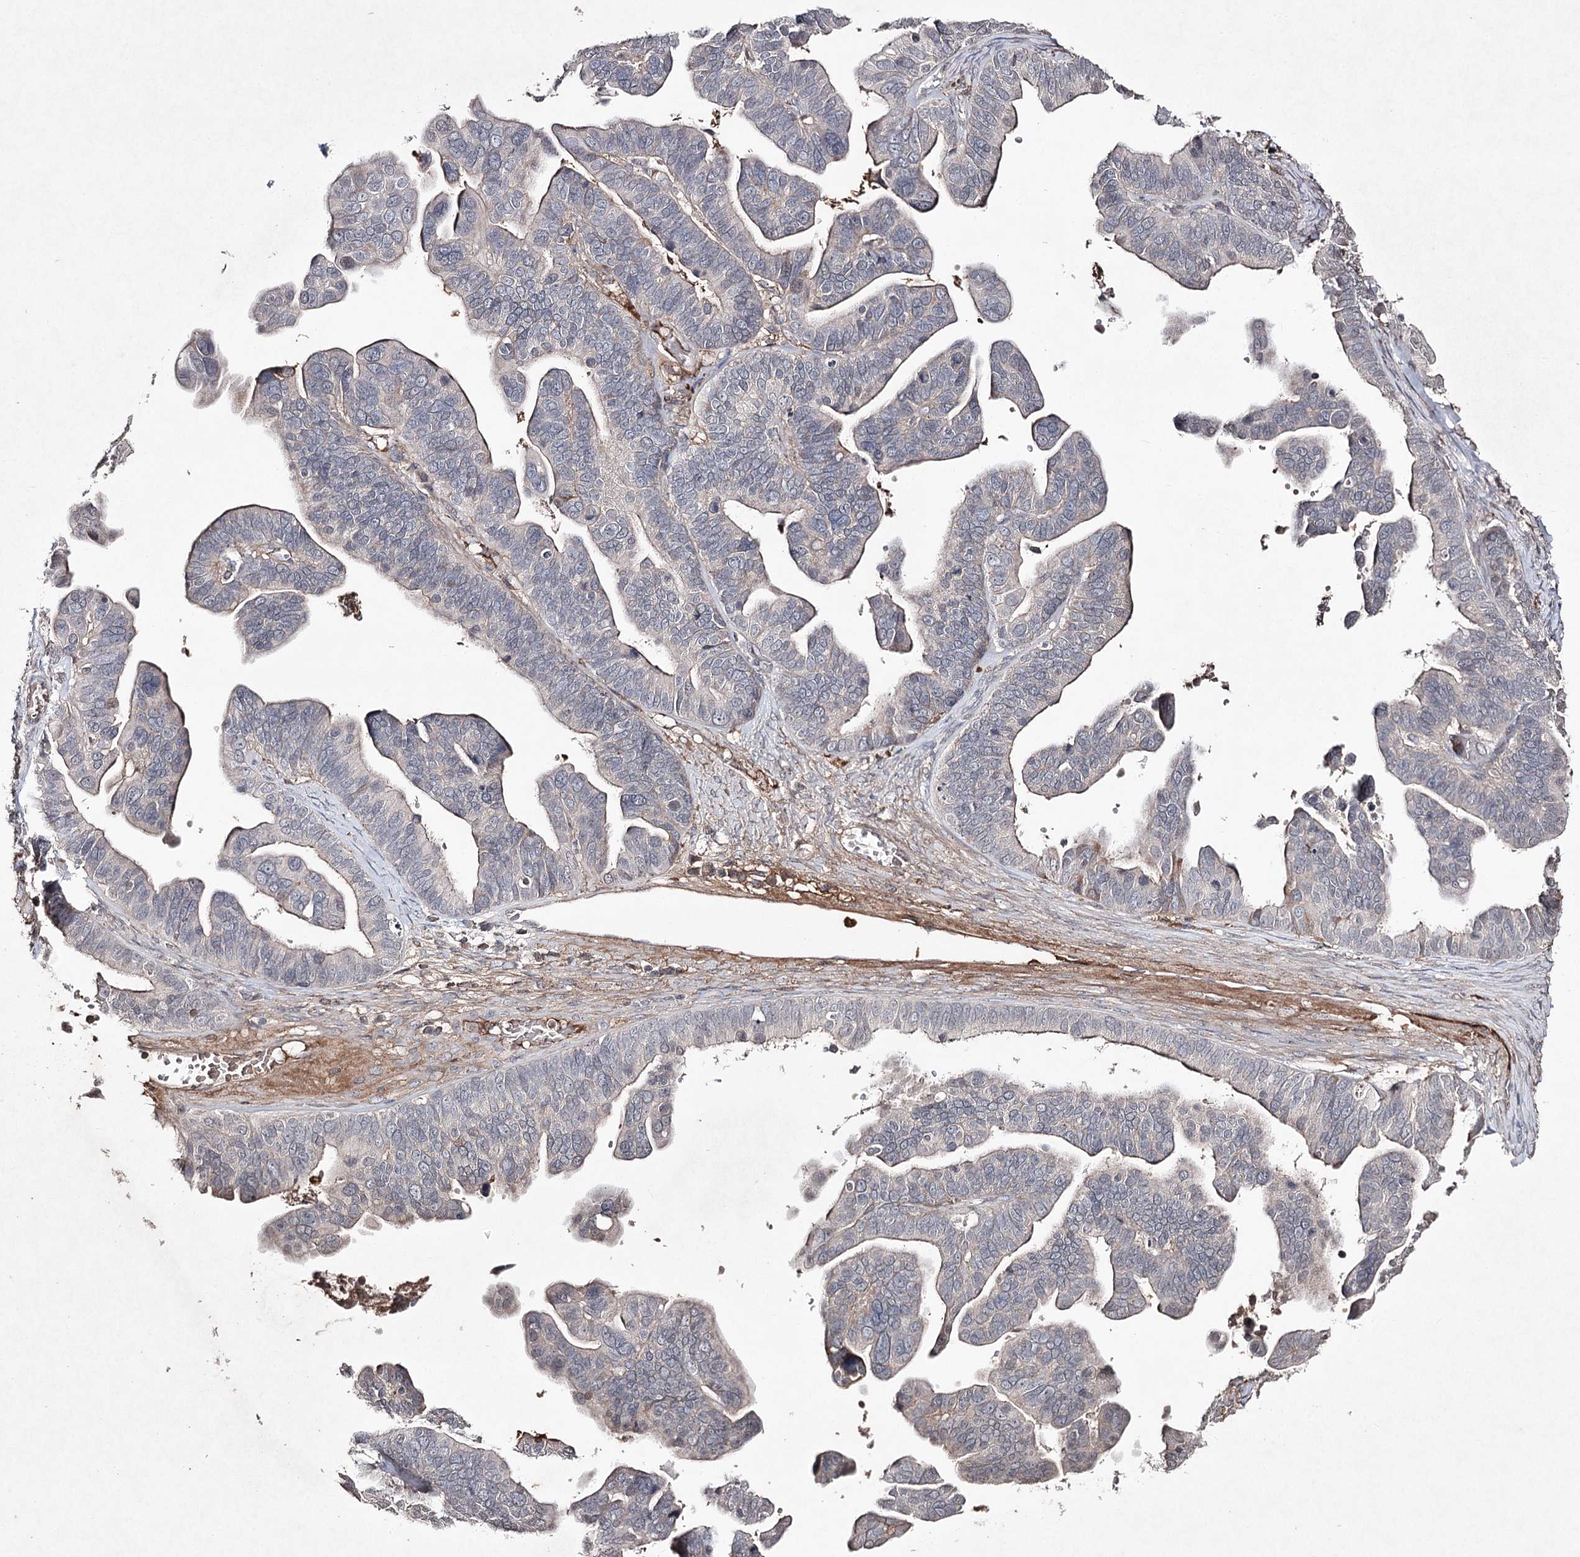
{"staining": {"intensity": "negative", "quantity": "none", "location": "none"}, "tissue": "ovarian cancer", "cell_type": "Tumor cells", "image_type": "cancer", "snomed": [{"axis": "morphology", "description": "Cystadenocarcinoma, serous, NOS"}, {"axis": "topography", "description": "Ovary"}], "caption": "Human serous cystadenocarcinoma (ovarian) stained for a protein using immunohistochemistry shows no expression in tumor cells.", "gene": "SYNGR3", "patient": {"sex": "female", "age": 56}}